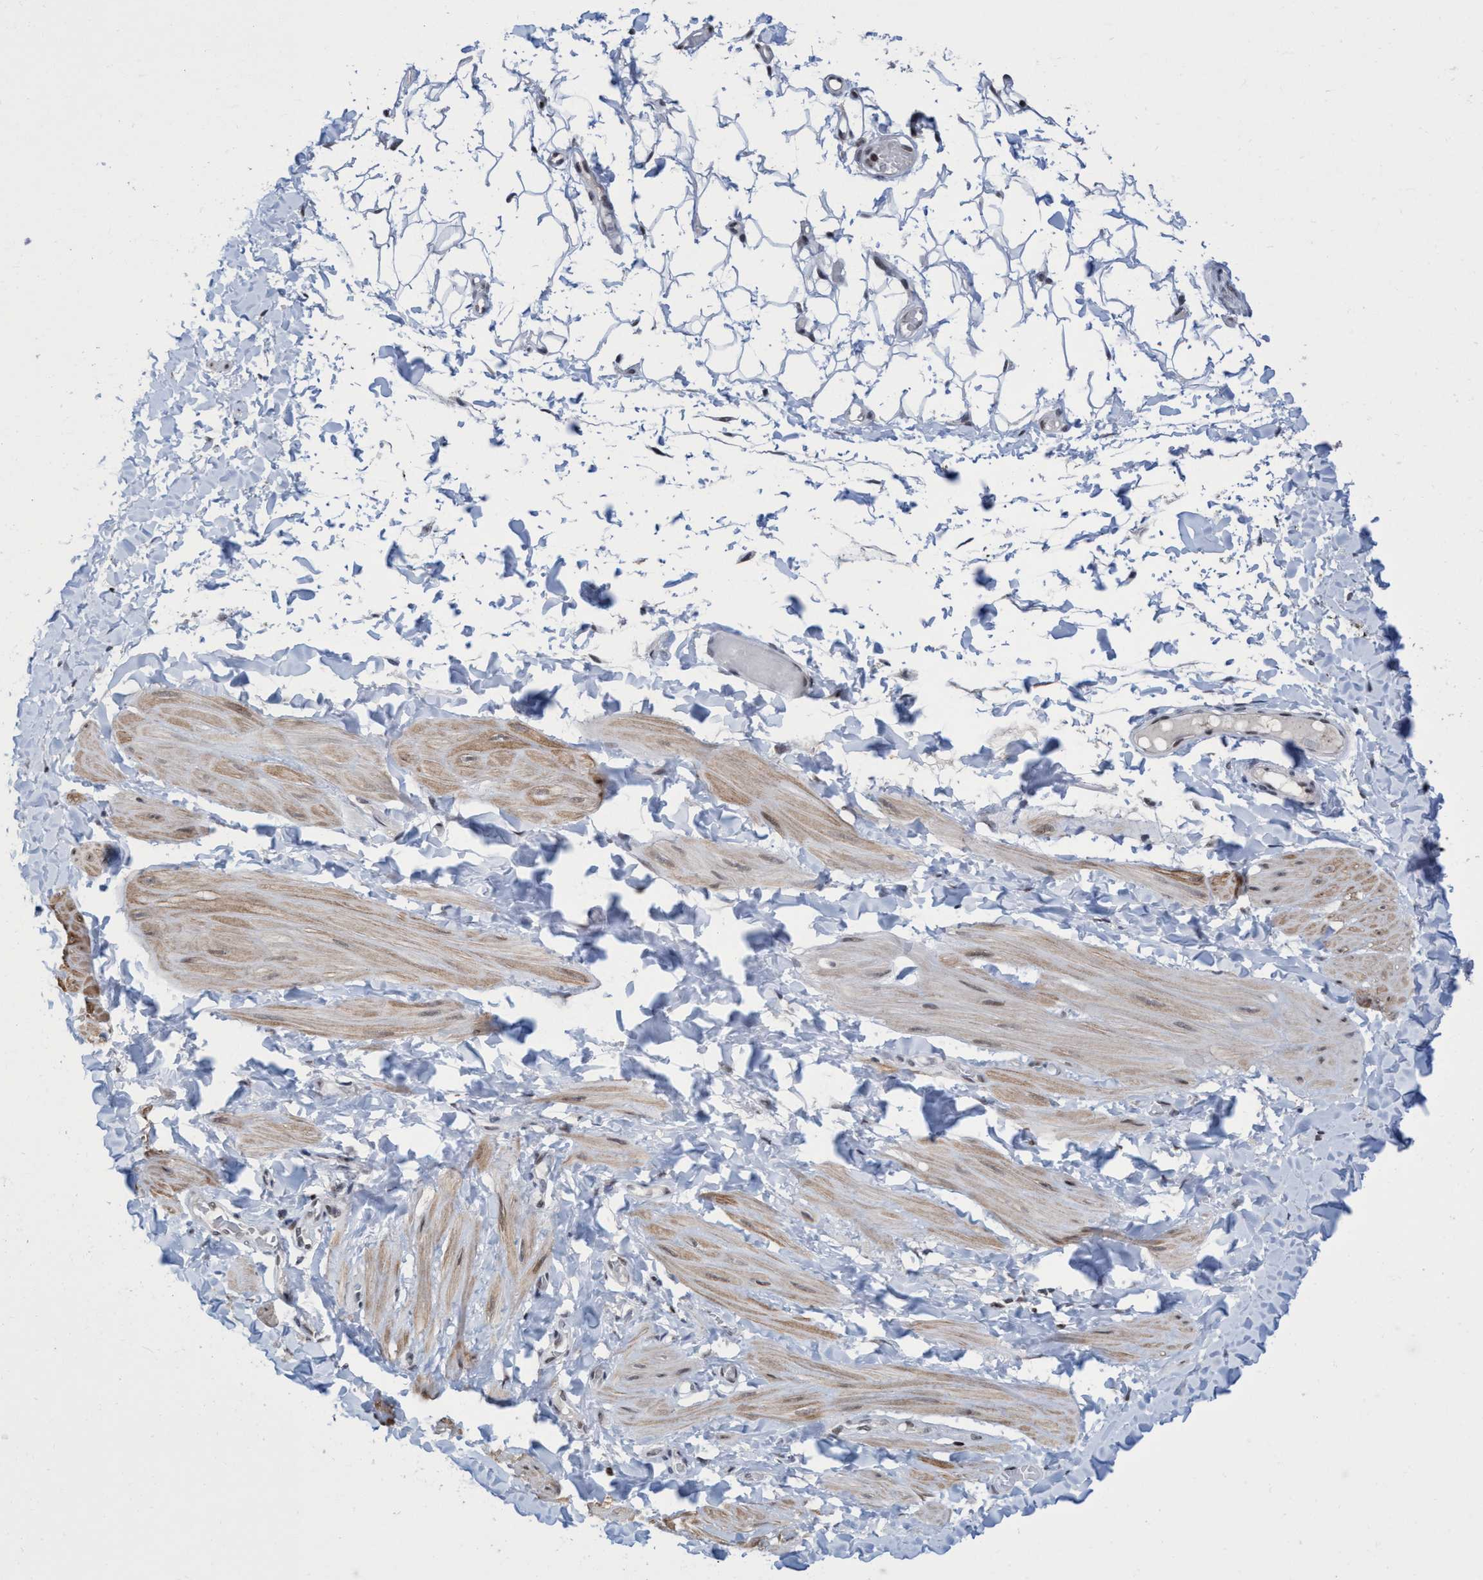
{"staining": {"intensity": "negative", "quantity": "none", "location": "none"}, "tissue": "adipose tissue", "cell_type": "Adipocytes", "image_type": "normal", "snomed": [{"axis": "morphology", "description": "Normal tissue, NOS"}, {"axis": "topography", "description": "Adipose tissue"}, {"axis": "topography", "description": "Vascular tissue"}, {"axis": "topography", "description": "Peripheral nerve tissue"}], "caption": "Adipose tissue stained for a protein using immunohistochemistry (IHC) exhibits no positivity adipocytes.", "gene": "C9orf78", "patient": {"sex": "male", "age": 25}}